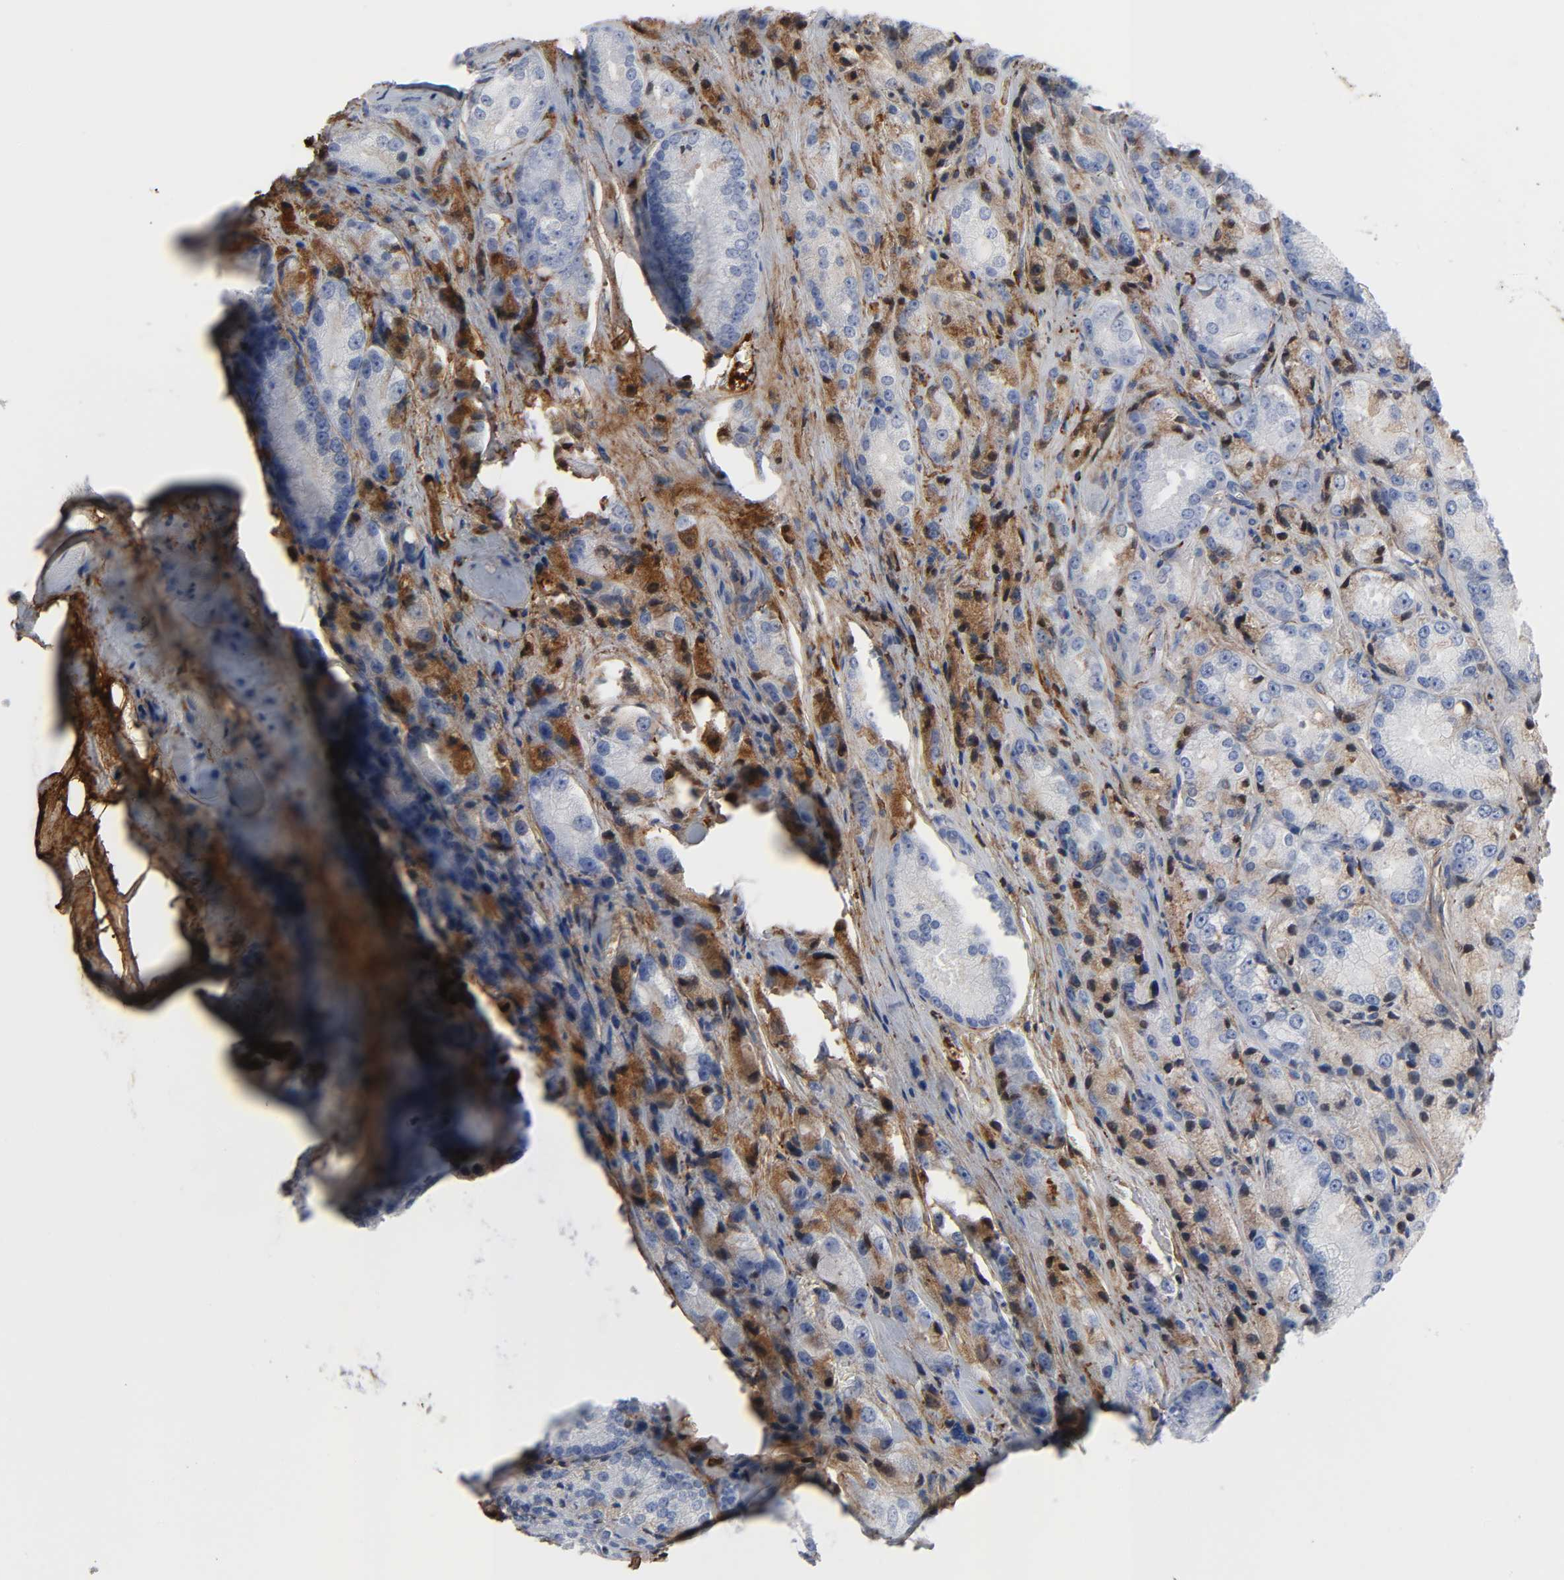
{"staining": {"intensity": "negative", "quantity": "none", "location": "none"}, "tissue": "prostate cancer", "cell_type": "Tumor cells", "image_type": "cancer", "snomed": [{"axis": "morphology", "description": "Adenocarcinoma, Low grade"}, {"axis": "topography", "description": "Prostate"}], "caption": "A micrograph of adenocarcinoma (low-grade) (prostate) stained for a protein exhibits no brown staining in tumor cells.", "gene": "FBLN1", "patient": {"sex": "male", "age": 64}}